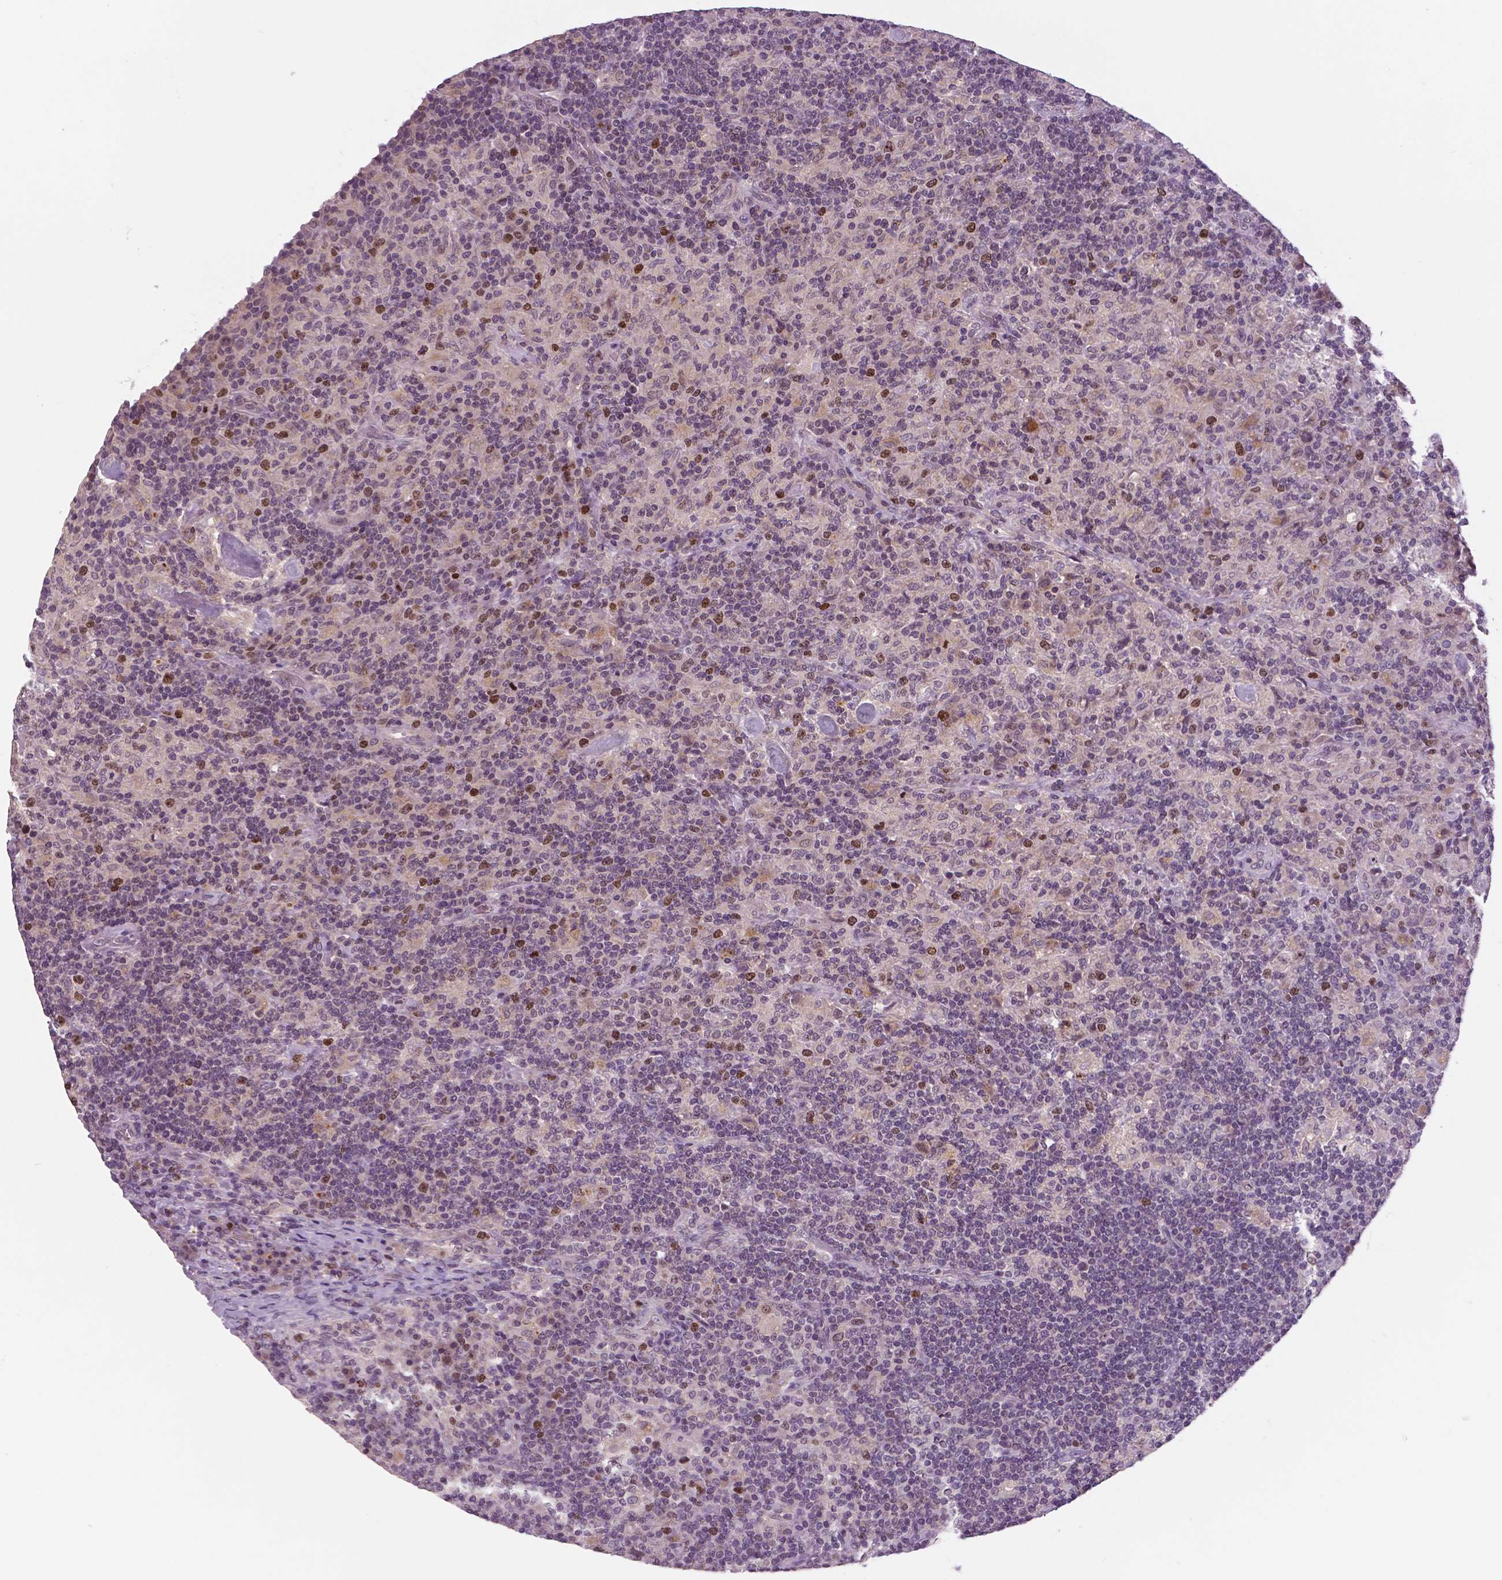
{"staining": {"intensity": "negative", "quantity": "none", "location": "none"}, "tissue": "lymphoma", "cell_type": "Tumor cells", "image_type": "cancer", "snomed": [{"axis": "morphology", "description": "Hodgkin's disease, NOS"}, {"axis": "topography", "description": "Lymph node"}], "caption": "Immunohistochemistry histopathology image of Hodgkin's disease stained for a protein (brown), which demonstrates no positivity in tumor cells.", "gene": "MKI67", "patient": {"sex": "male", "age": 70}}